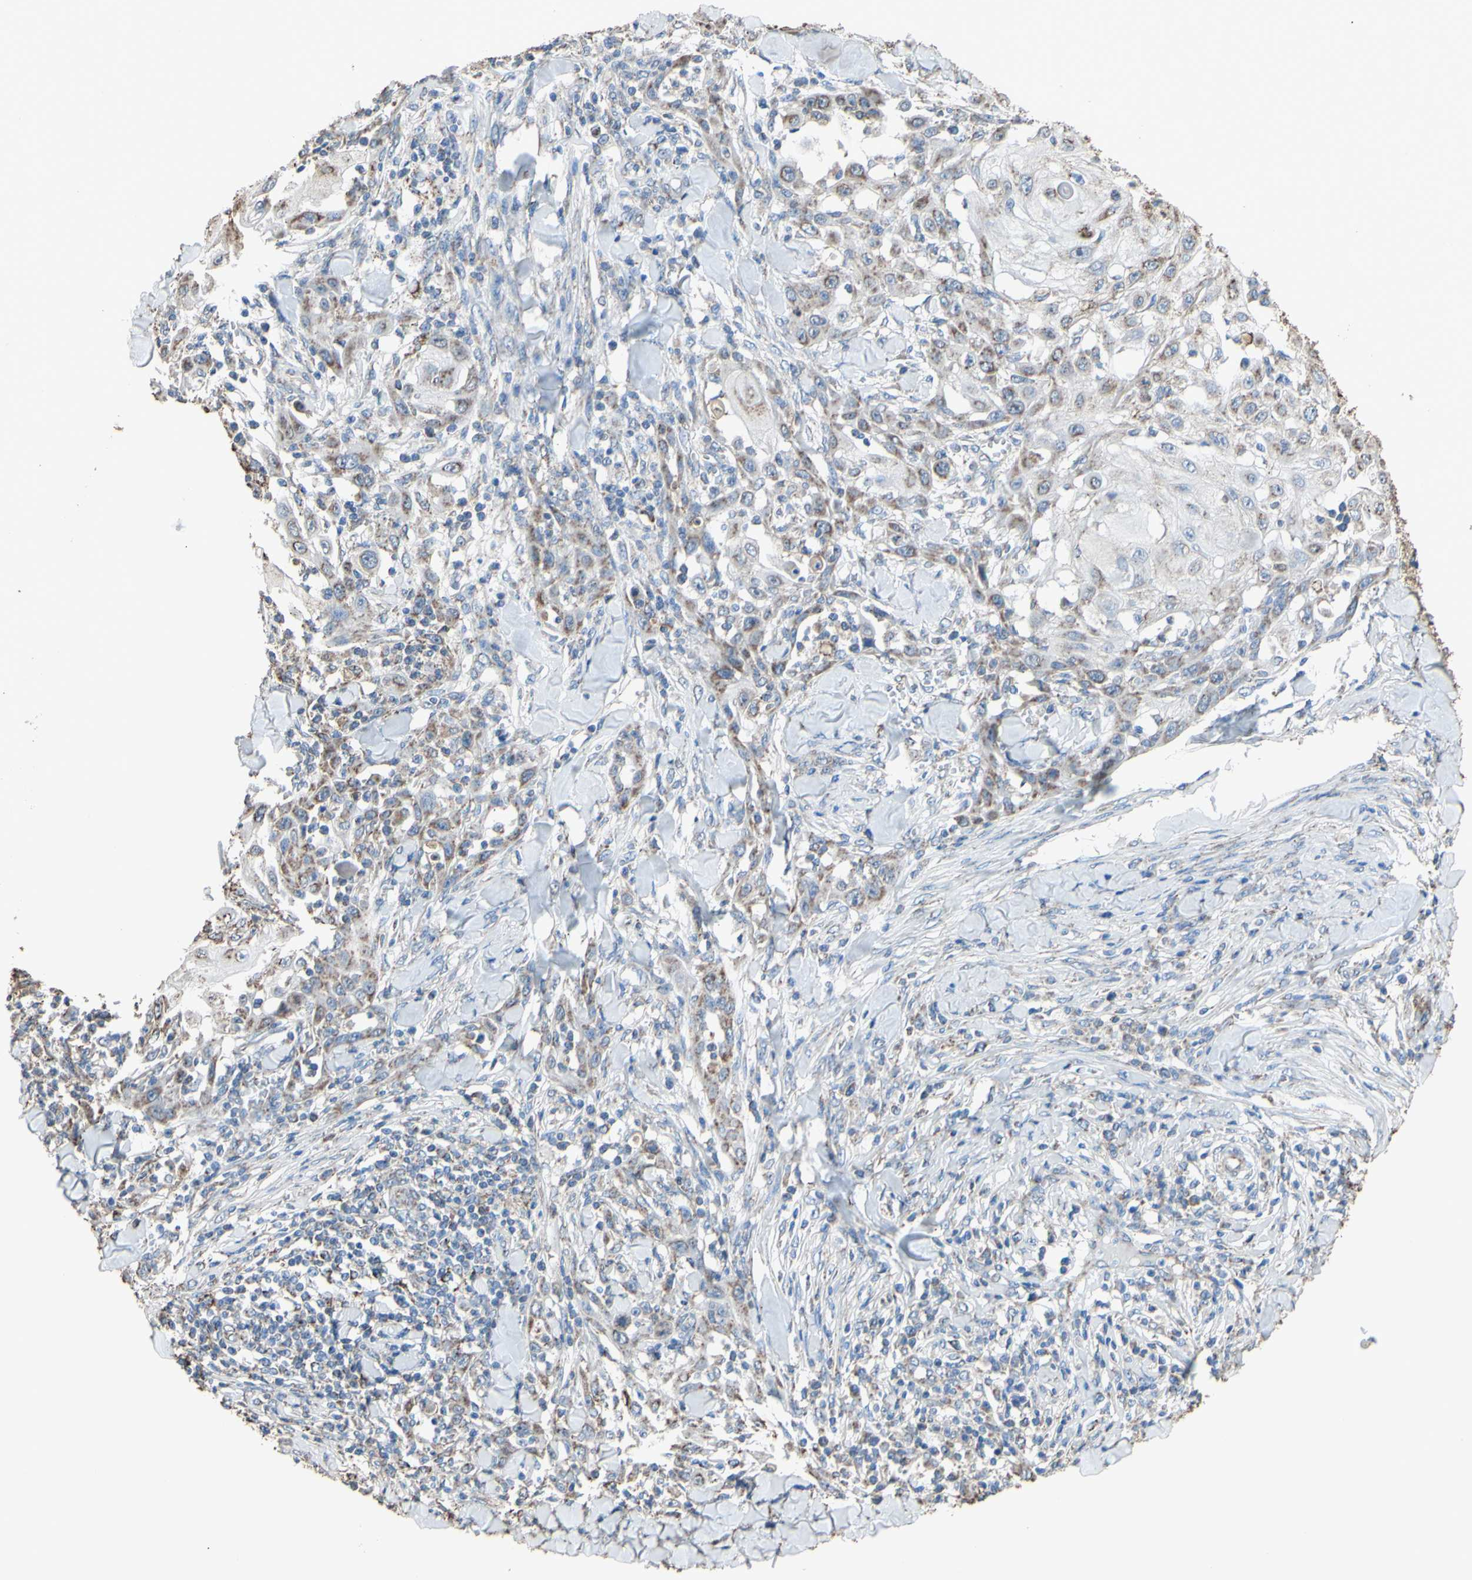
{"staining": {"intensity": "weak", "quantity": "25%-75%", "location": "cytoplasmic/membranous"}, "tissue": "skin cancer", "cell_type": "Tumor cells", "image_type": "cancer", "snomed": [{"axis": "morphology", "description": "Squamous cell carcinoma, NOS"}, {"axis": "topography", "description": "Skin"}], "caption": "Skin cancer stained with a brown dye demonstrates weak cytoplasmic/membranous positive positivity in about 25%-75% of tumor cells.", "gene": "CMKLR2", "patient": {"sex": "male", "age": 24}}